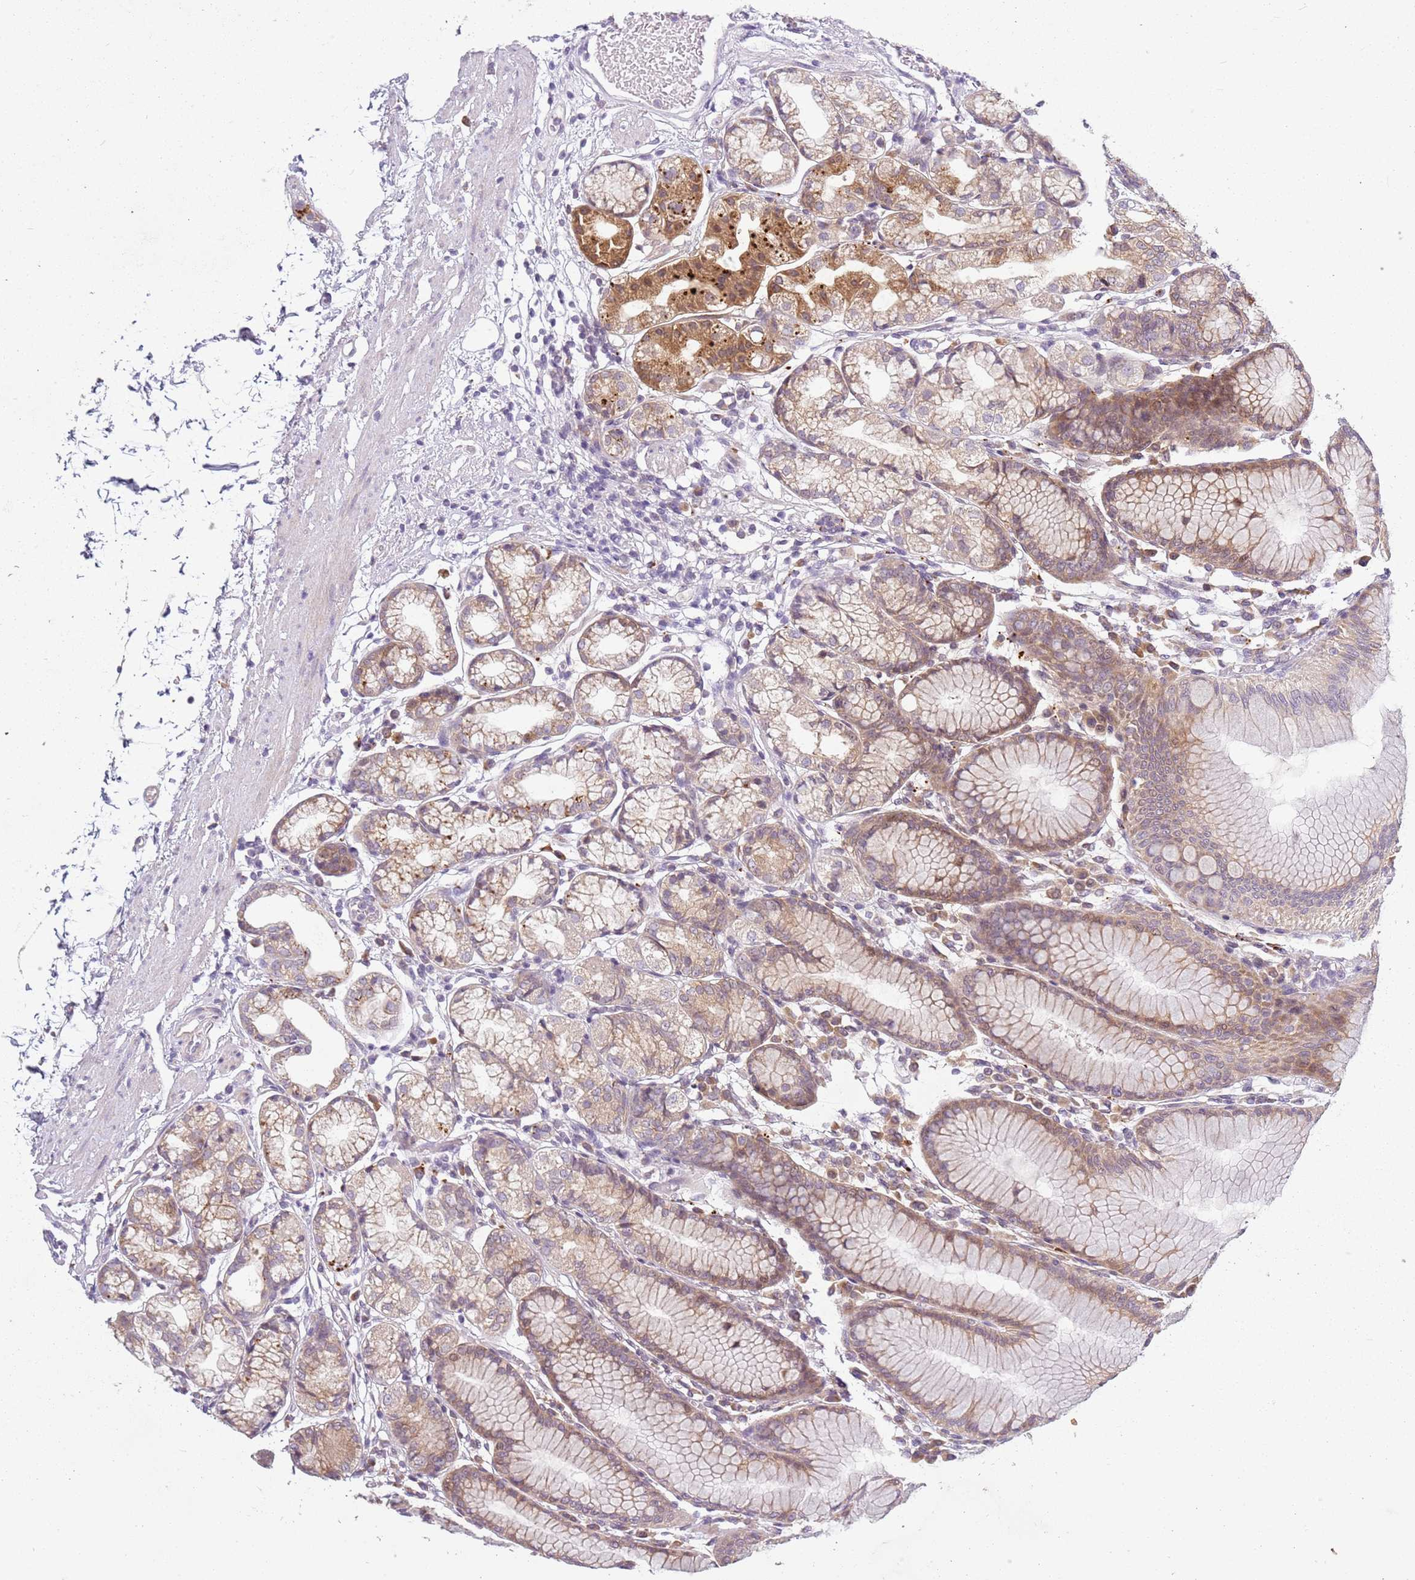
{"staining": {"intensity": "moderate", "quantity": ">75%", "location": "cytoplasmic/membranous"}, "tissue": "stomach", "cell_type": "Glandular cells", "image_type": "normal", "snomed": [{"axis": "morphology", "description": "Normal tissue, NOS"}, {"axis": "topography", "description": "Stomach"}], "caption": "The immunohistochemical stain highlights moderate cytoplasmic/membranous expression in glandular cells of benign stomach. Immunohistochemistry stains the protein in brown and the nuclei are stained blue.", "gene": "RPS28", "patient": {"sex": "female", "age": 57}}